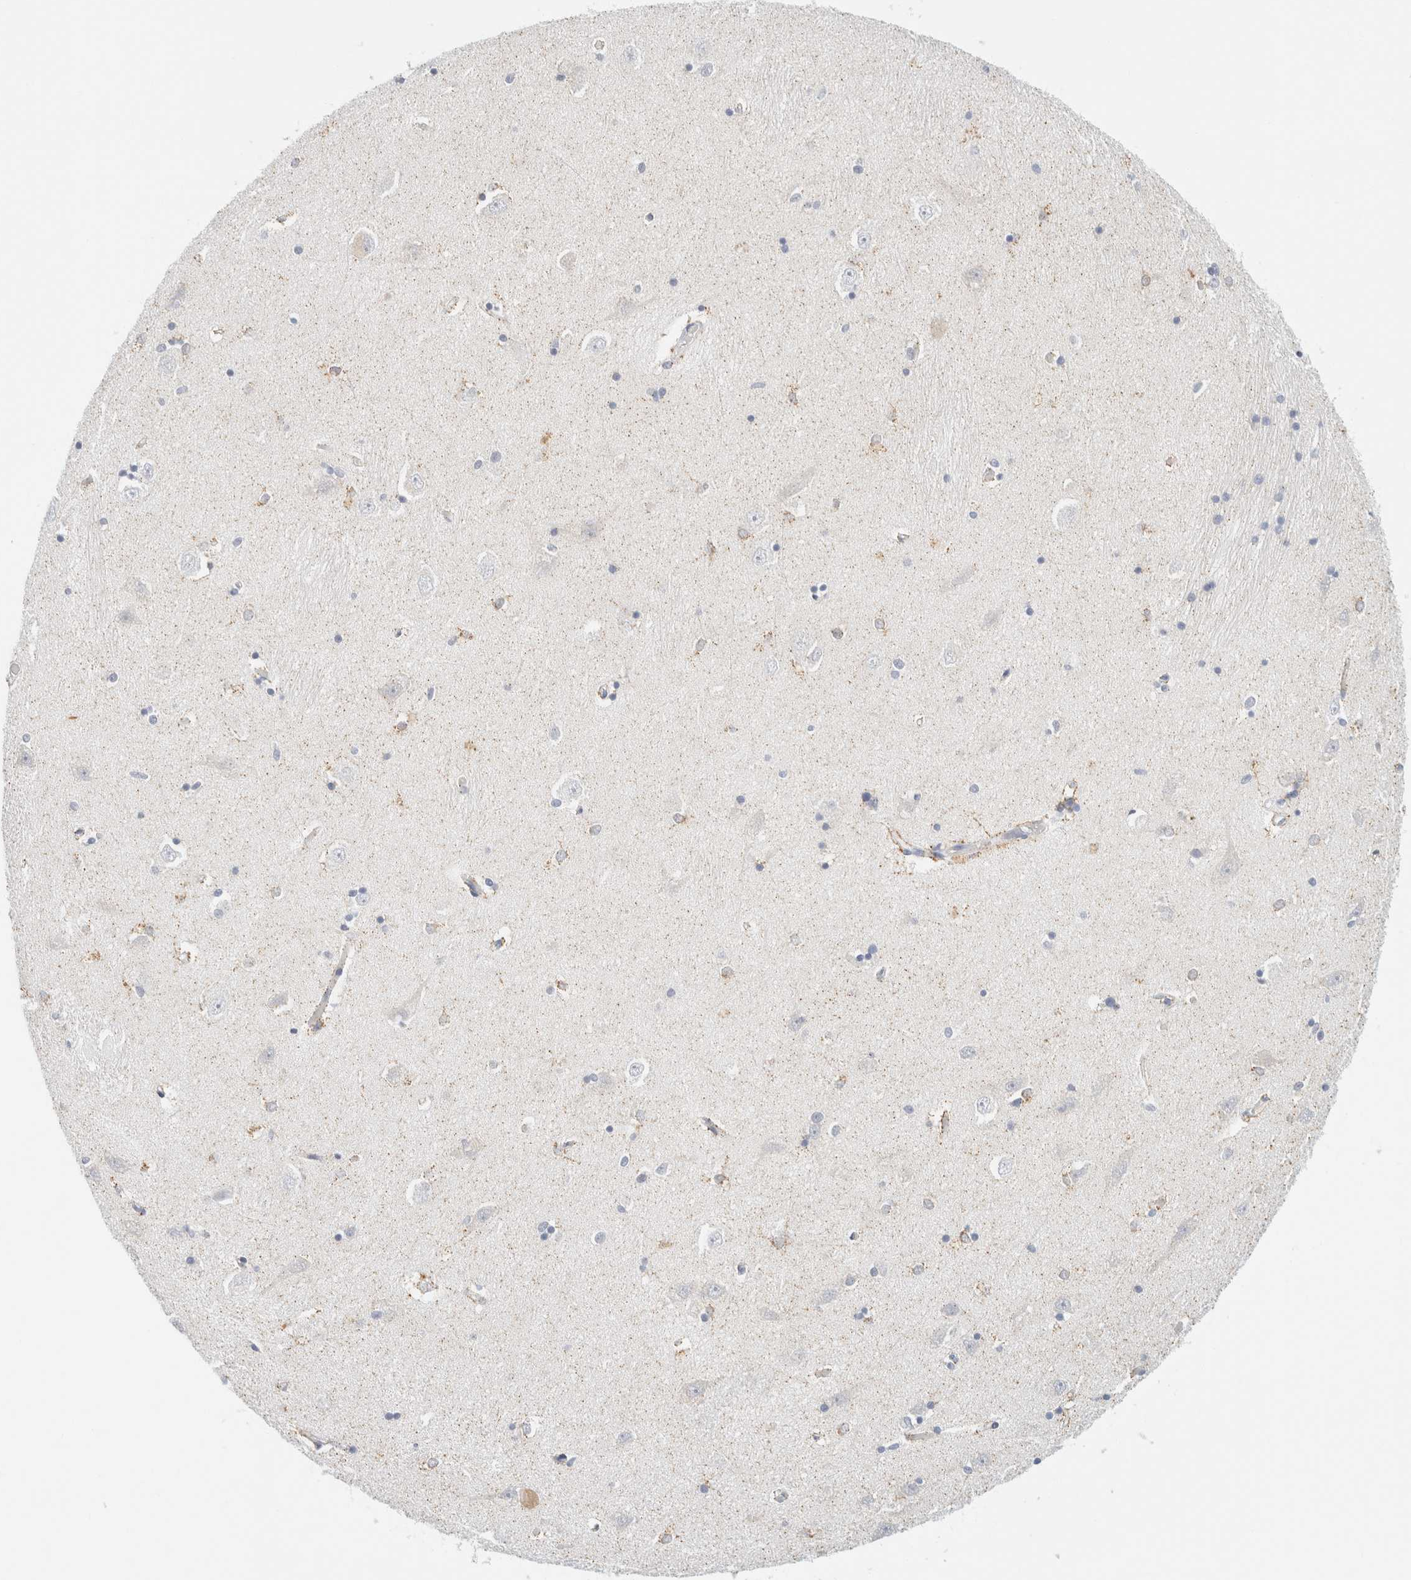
{"staining": {"intensity": "weak", "quantity": "<25%", "location": "cytoplasmic/membranous"}, "tissue": "hippocampus", "cell_type": "Glial cells", "image_type": "normal", "snomed": [{"axis": "morphology", "description": "Normal tissue, NOS"}, {"axis": "topography", "description": "Hippocampus"}], "caption": "Glial cells show no significant positivity in unremarkable hippocampus.", "gene": "KRT20", "patient": {"sex": "male", "age": 45}}